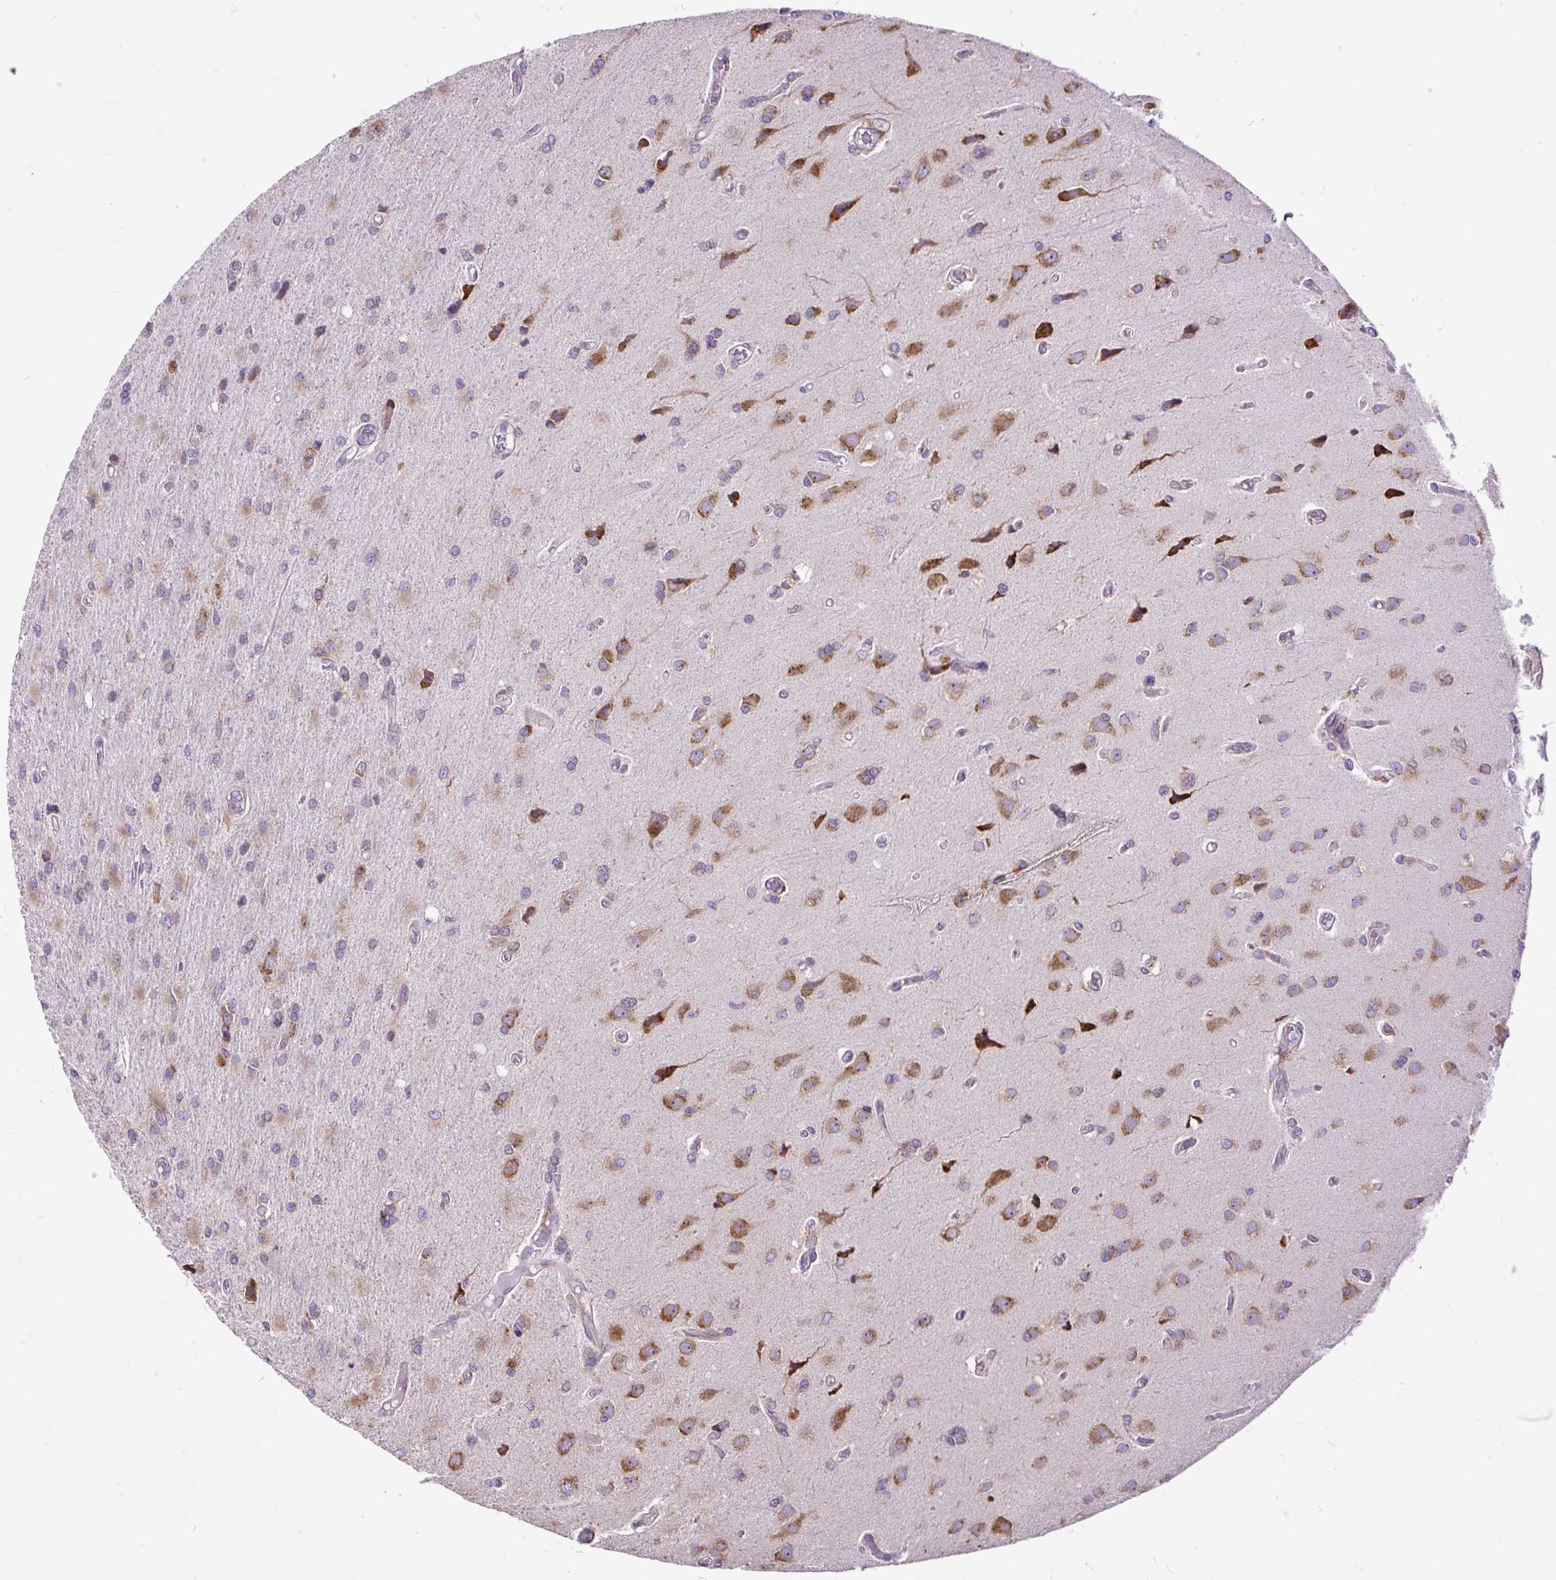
{"staining": {"intensity": "weak", "quantity": "<25%", "location": "cytoplasmic/membranous"}, "tissue": "glioma", "cell_type": "Tumor cells", "image_type": "cancer", "snomed": [{"axis": "morphology", "description": "Glioma, malignant, High grade"}, {"axis": "topography", "description": "Brain"}], "caption": "Histopathology image shows no significant protein positivity in tumor cells of malignant high-grade glioma. (Brightfield microscopy of DAB immunohistochemistry (IHC) at high magnification).", "gene": "RPS5", "patient": {"sex": "female", "age": 70}}